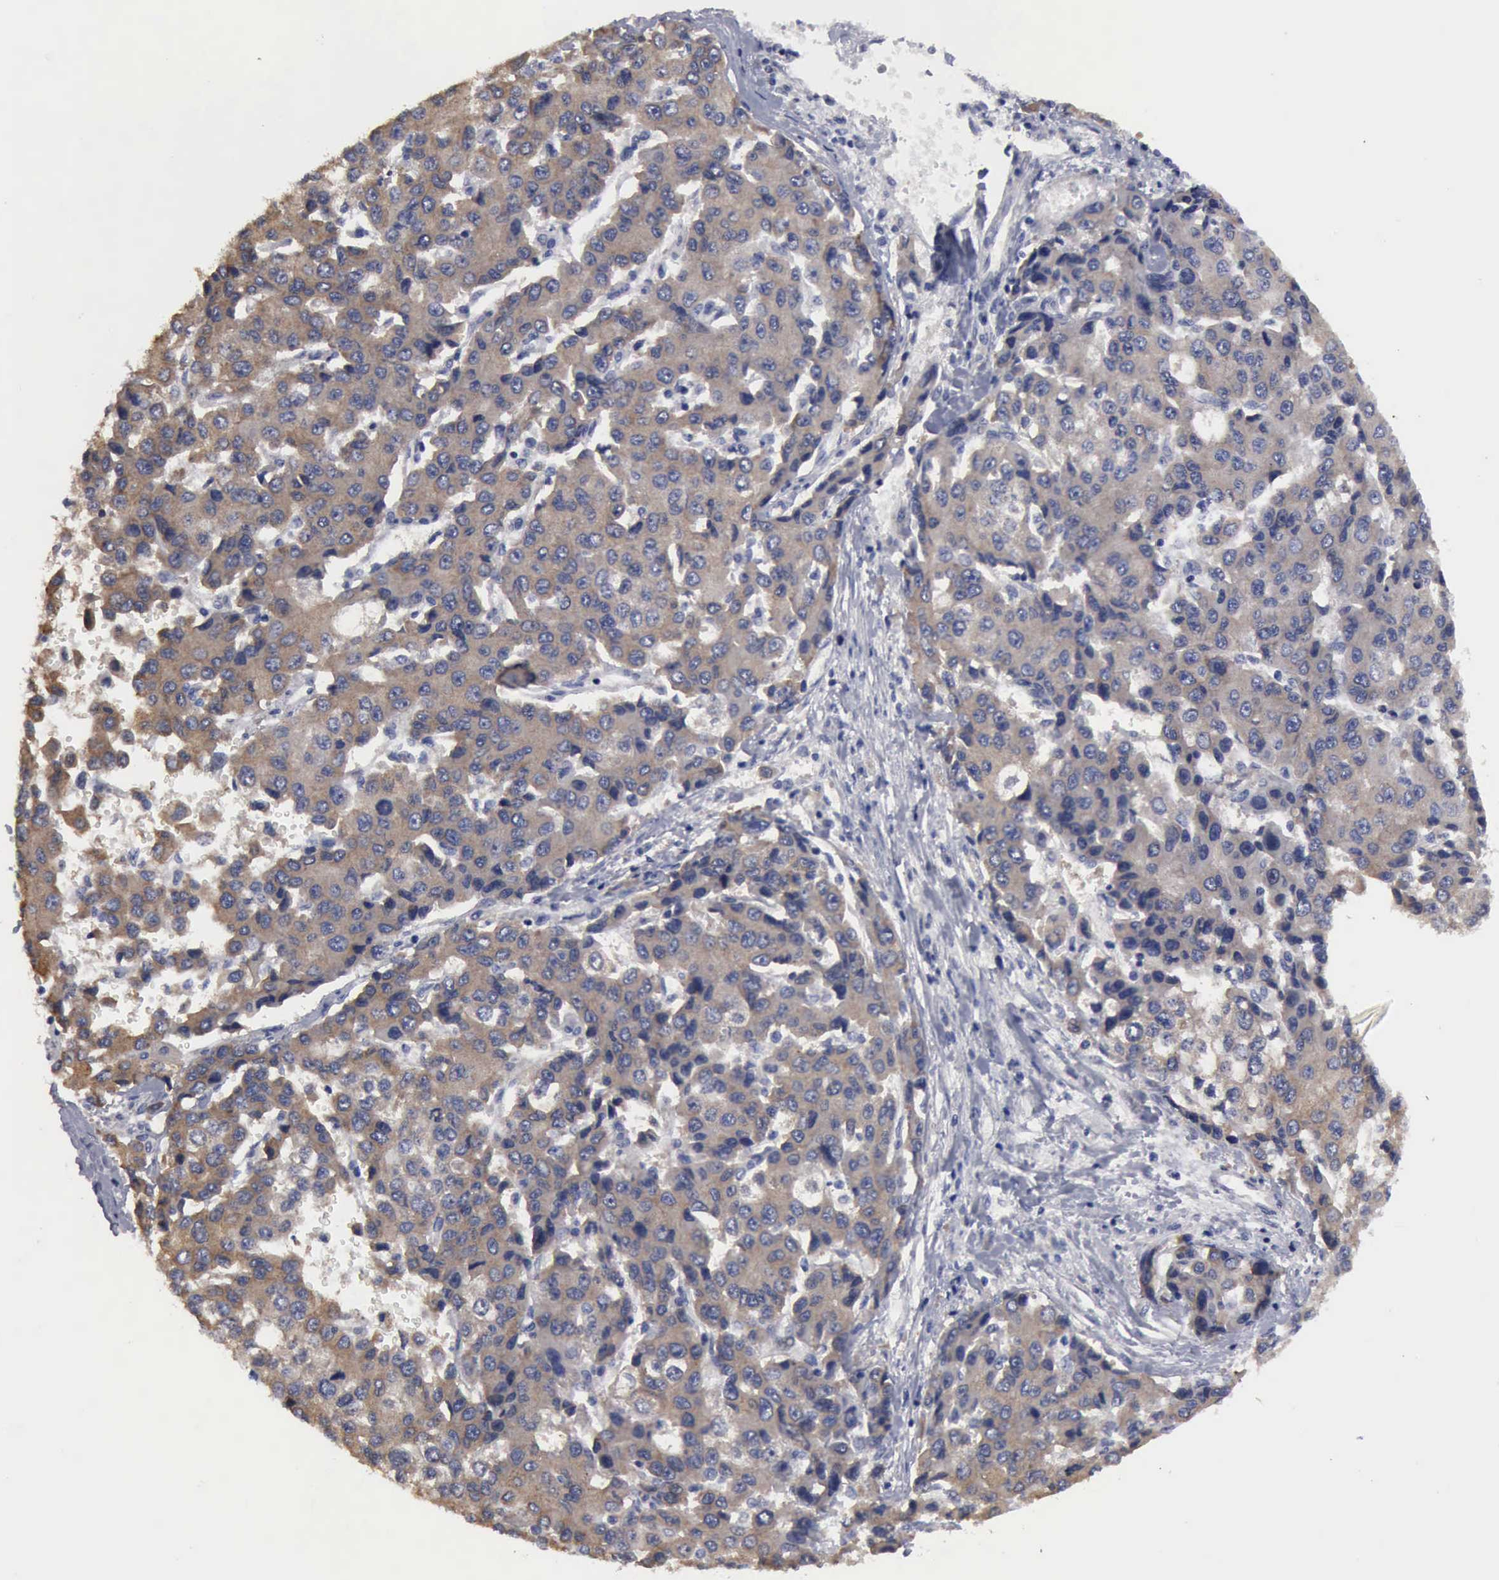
{"staining": {"intensity": "weak", "quantity": "25%-75%", "location": "cytoplasmic/membranous"}, "tissue": "liver cancer", "cell_type": "Tumor cells", "image_type": "cancer", "snomed": [{"axis": "morphology", "description": "Carcinoma, Hepatocellular, NOS"}, {"axis": "topography", "description": "Liver"}], "caption": "This image displays immunohistochemistry staining of hepatocellular carcinoma (liver), with low weak cytoplasmic/membranous staining in about 25%-75% of tumor cells.", "gene": "TXLNG", "patient": {"sex": "female", "age": 66}}